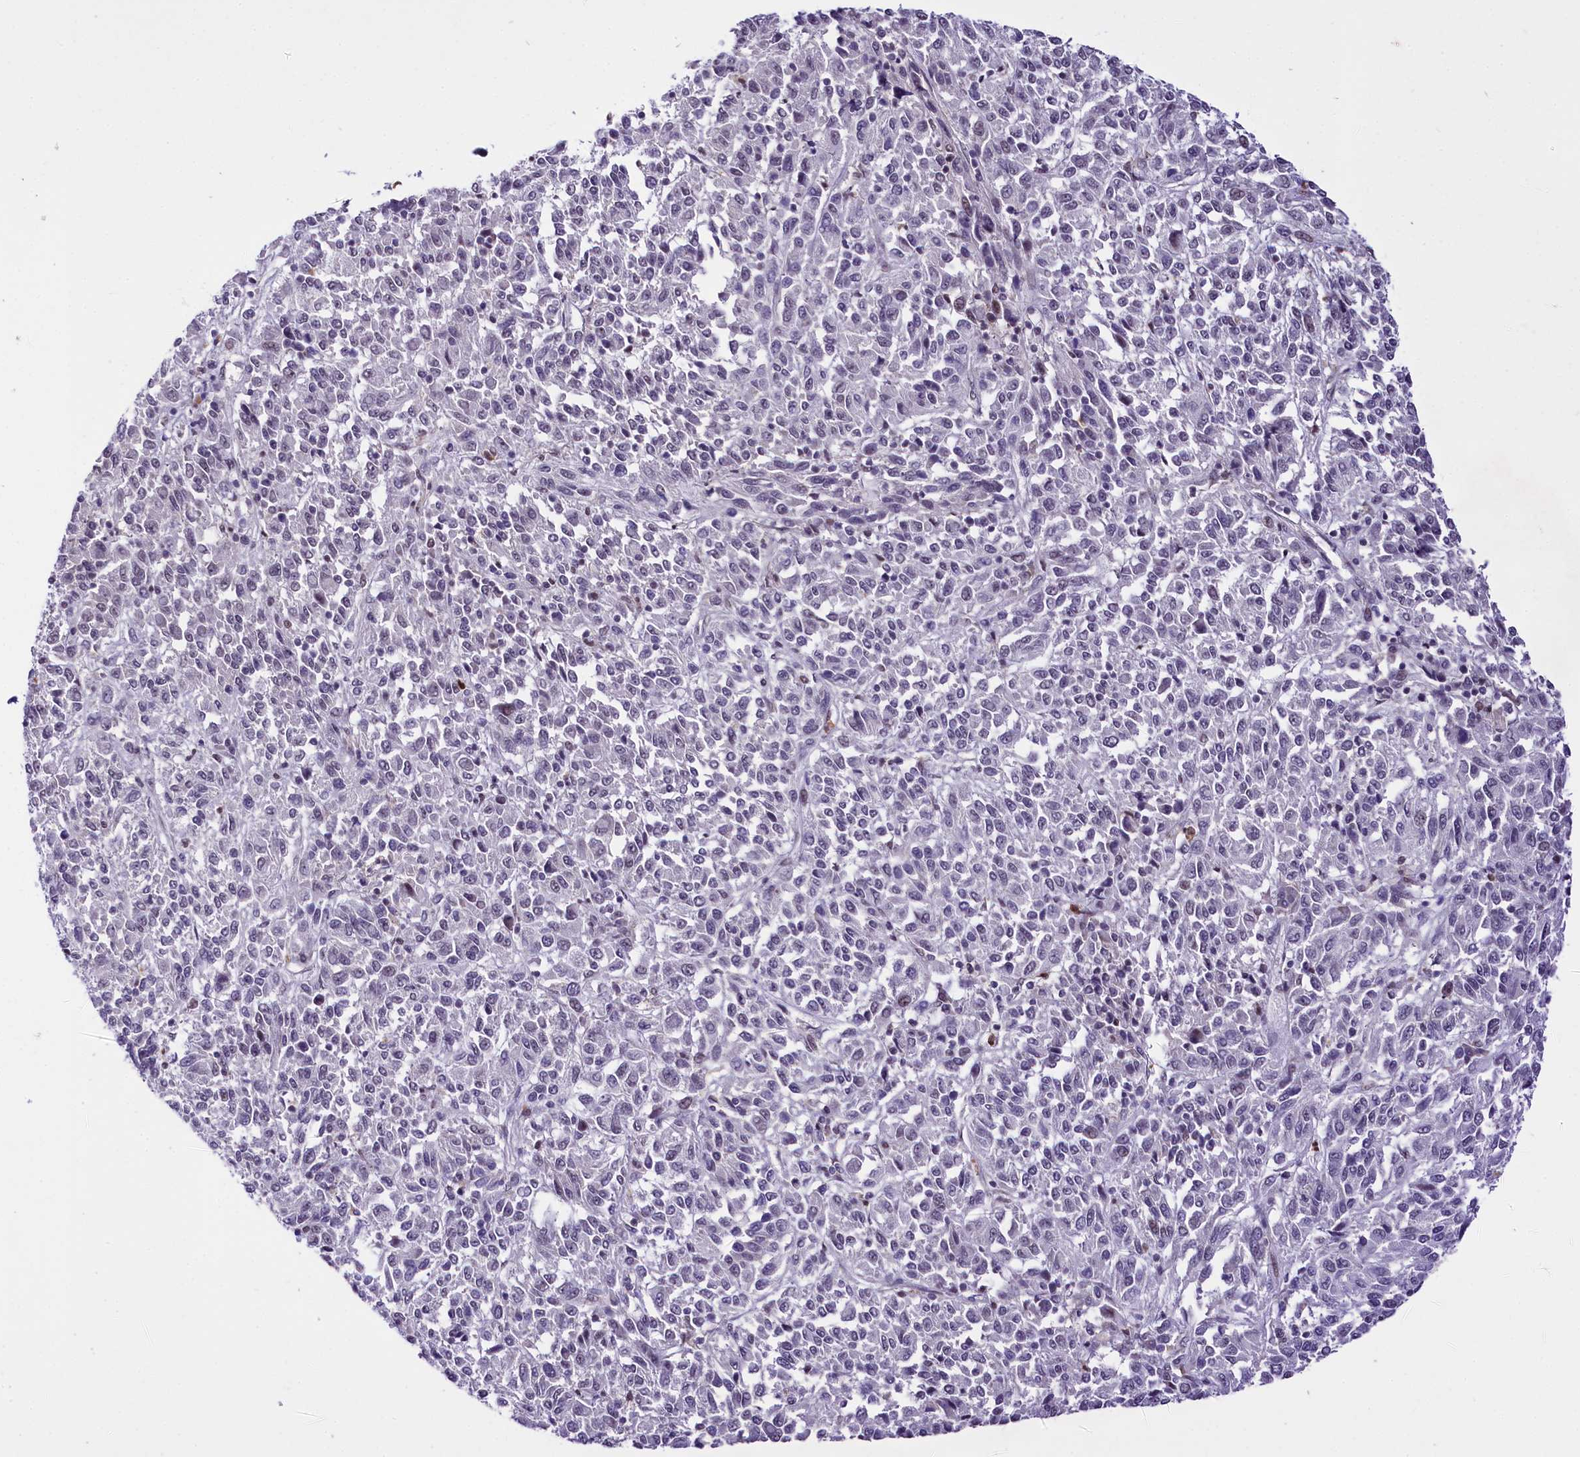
{"staining": {"intensity": "negative", "quantity": "none", "location": "none"}, "tissue": "melanoma", "cell_type": "Tumor cells", "image_type": "cancer", "snomed": [{"axis": "morphology", "description": "Malignant melanoma, Metastatic site"}, {"axis": "topography", "description": "Lung"}], "caption": "The IHC histopathology image has no significant staining in tumor cells of malignant melanoma (metastatic site) tissue. (Immunohistochemistry (ihc), brightfield microscopy, high magnification).", "gene": "SCAF11", "patient": {"sex": "male", "age": 64}}